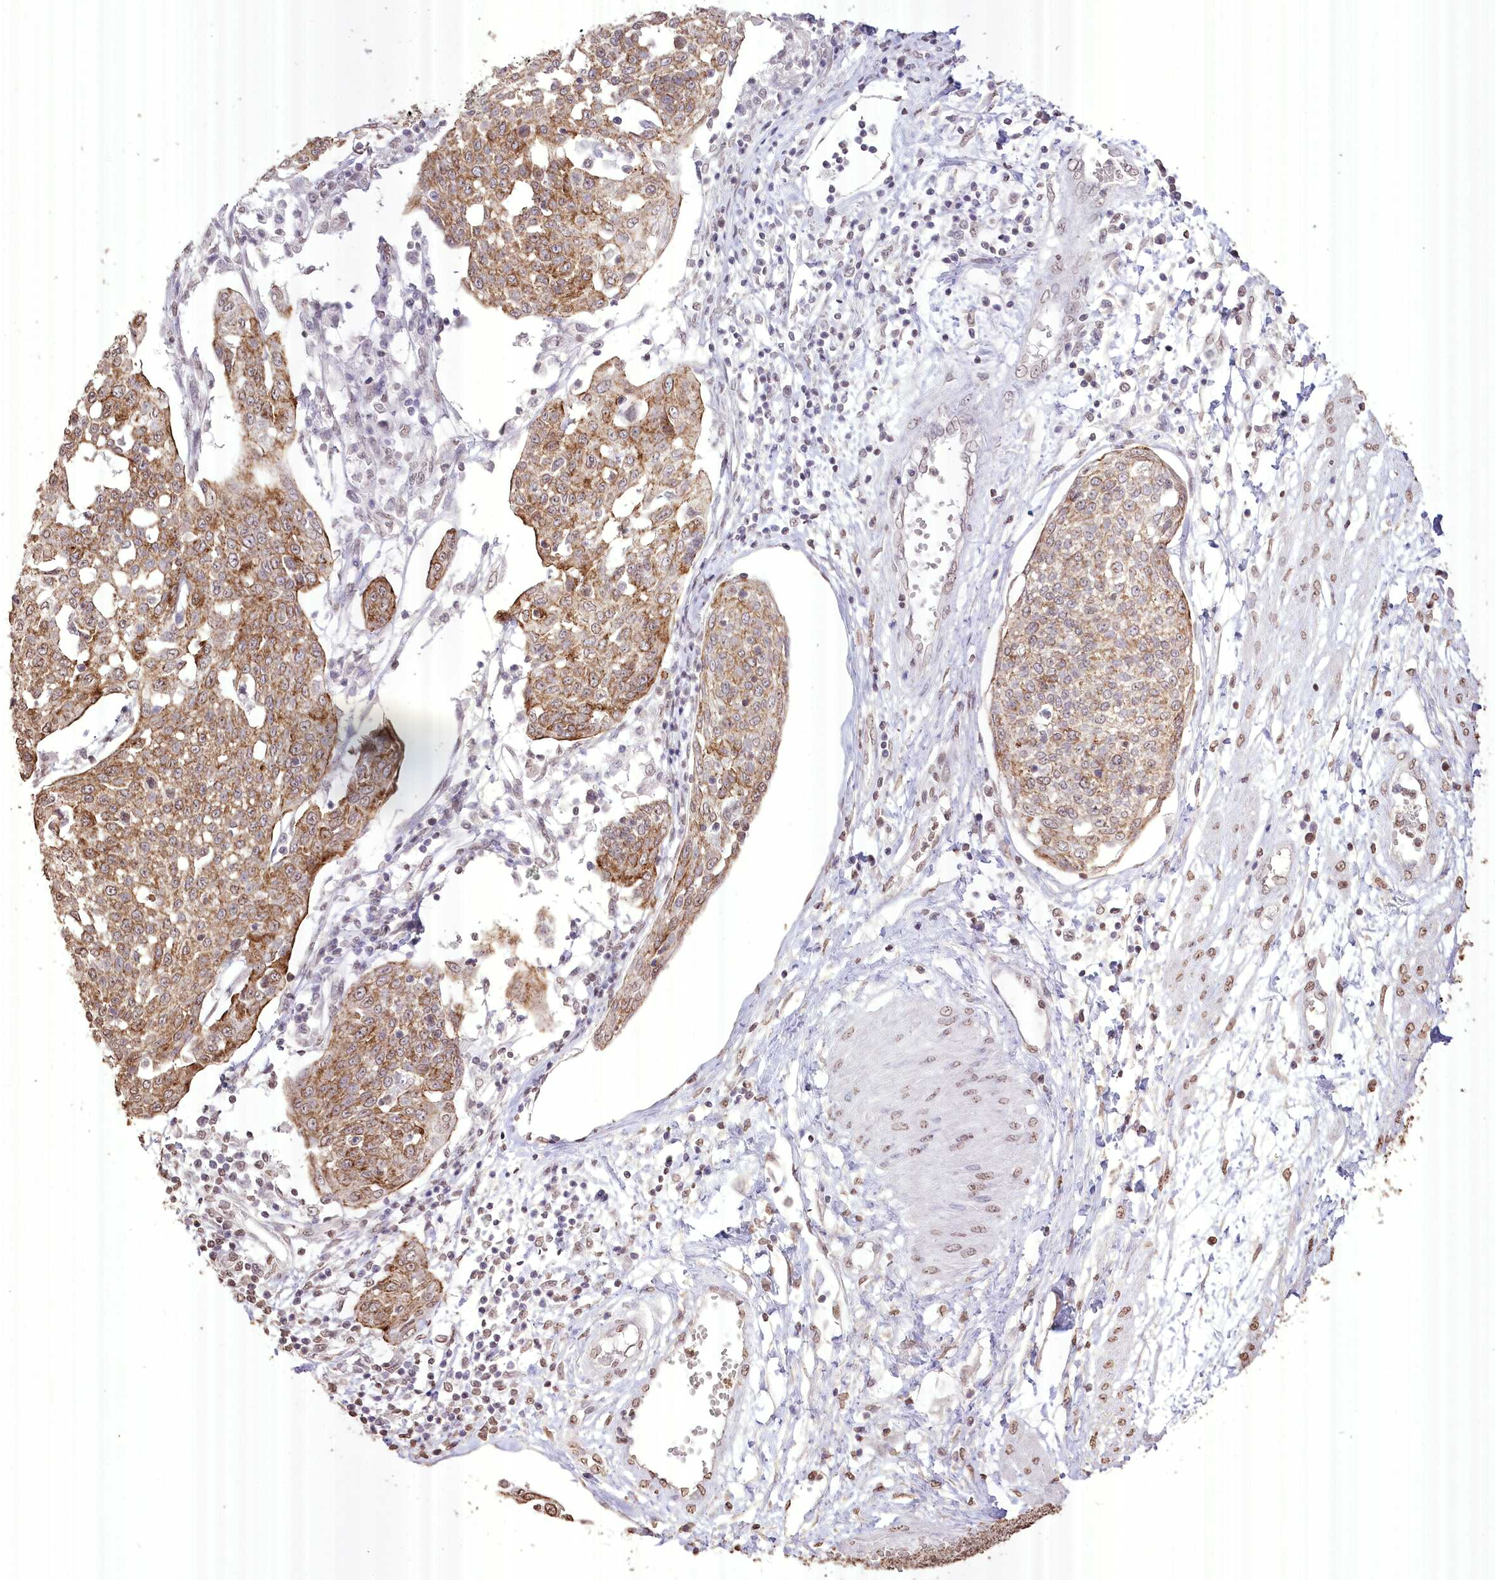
{"staining": {"intensity": "moderate", "quantity": ">75%", "location": "cytoplasmic/membranous"}, "tissue": "cervical cancer", "cell_type": "Tumor cells", "image_type": "cancer", "snomed": [{"axis": "morphology", "description": "Squamous cell carcinoma, NOS"}, {"axis": "topography", "description": "Cervix"}], "caption": "The micrograph shows immunohistochemical staining of cervical cancer. There is moderate cytoplasmic/membranous staining is present in about >75% of tumor cells.", "gene": "SLC39A10", "patient": {"sex": "female", "age": 34}}